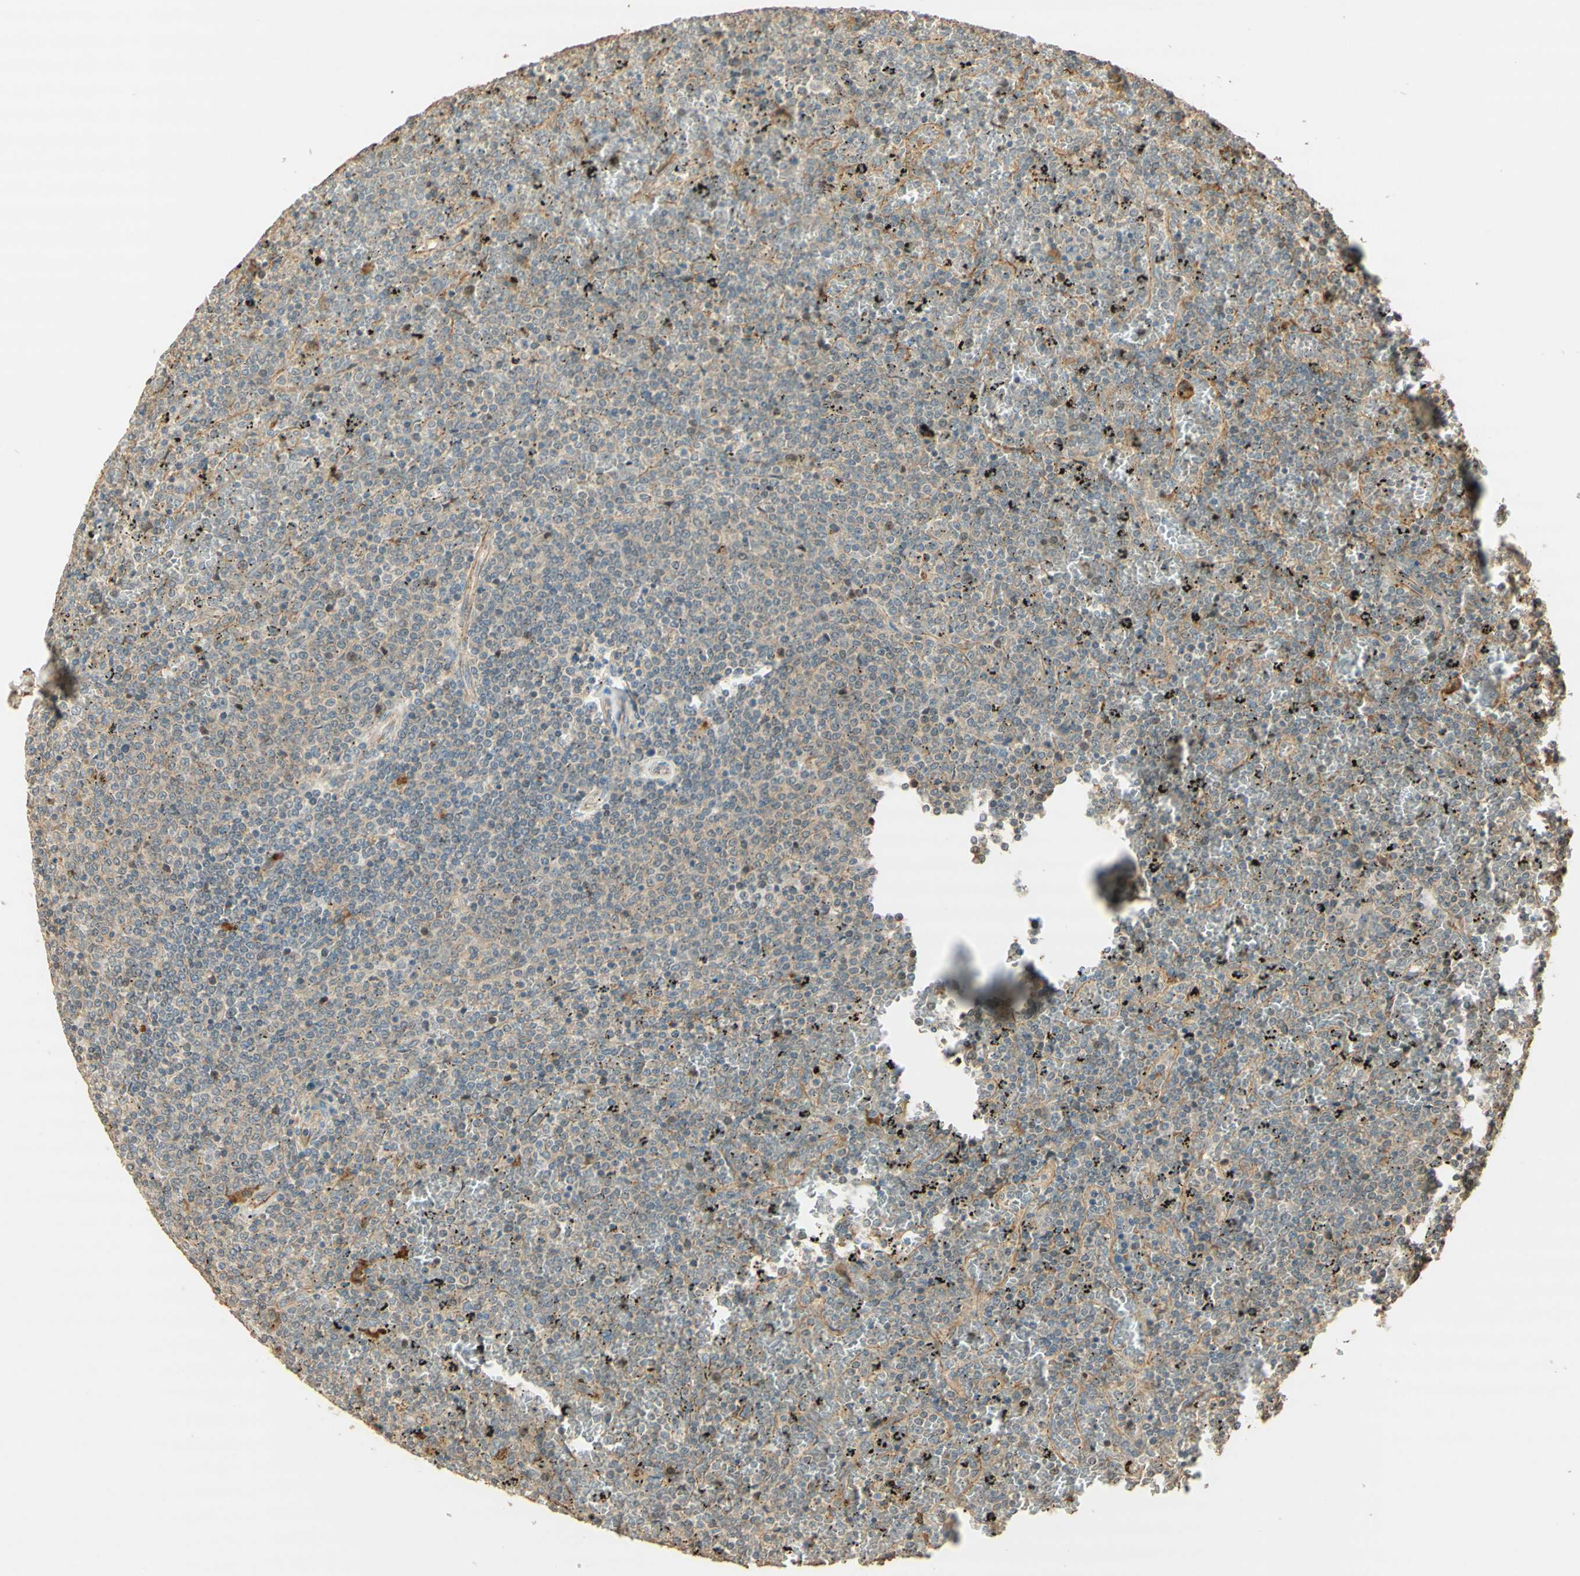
{"staining": {"intensity": "weak", "quantity": ">75%", "location": "cytoplasmic/membranous"}, "tissue": "lymphoma", "cell_type": "Tumor cells", "image_type": "cancer", "snomed": [{"axis": "morphology", "description": "Malignant lymphoma, non-Hodgkin's type, Low grade"}, {"axis": "topography", "description": "Spleen"}], "caption": "The image shows immunohistochemical staining of malignant lymphoma, non-Hodgkin's type (low-grade). There is weak cytoplasmic/membranous staining is identified in approximately >75% of tumor cells.", "gene": "AGER", "patient": {"sex": "female", "age": 77}}